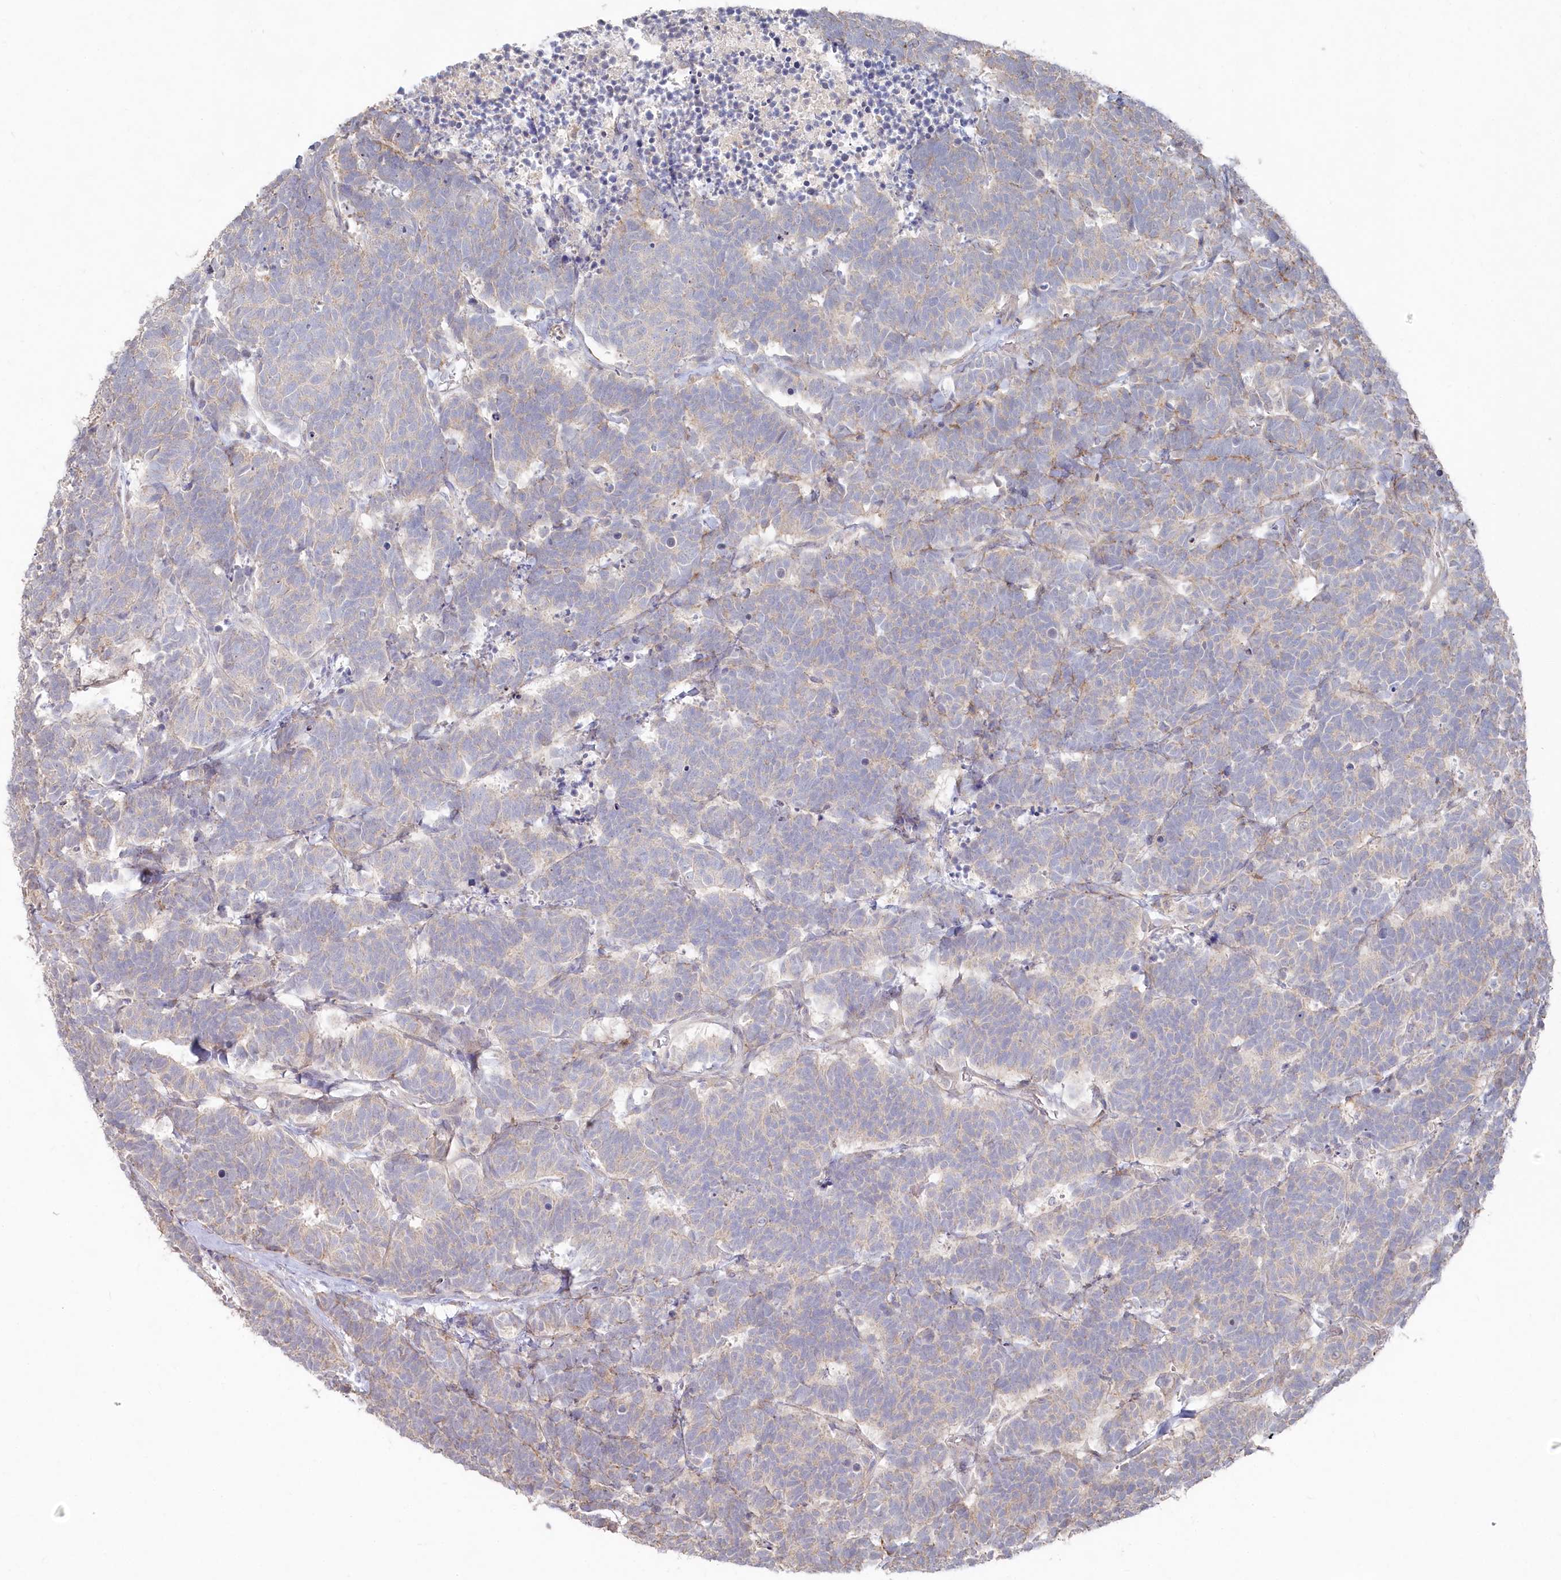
{"staining": {"intensity": "weak", "quantity": "<25%", "location": "cytoplasmic/membranous"}, "tissue": "carcinoid", "cell_type": "Tumor cells", "image_type": "cancer", "snomed": [{"axis": "morphology", "description": "Carcinoma, NOS"}, {"axis": "morphology", "description": "Carcinoid, malignant, NOS"}, {"axis": "topography", "description": "Urinary bladder"}], "caption": "Immunohistochemistry micrograph of human carcinoid stained for a protein (brown), which exhibits no expression in tumor cells.", "gene": "TGFBRAP1", "patient": {"sex": "male", "age": 57}}